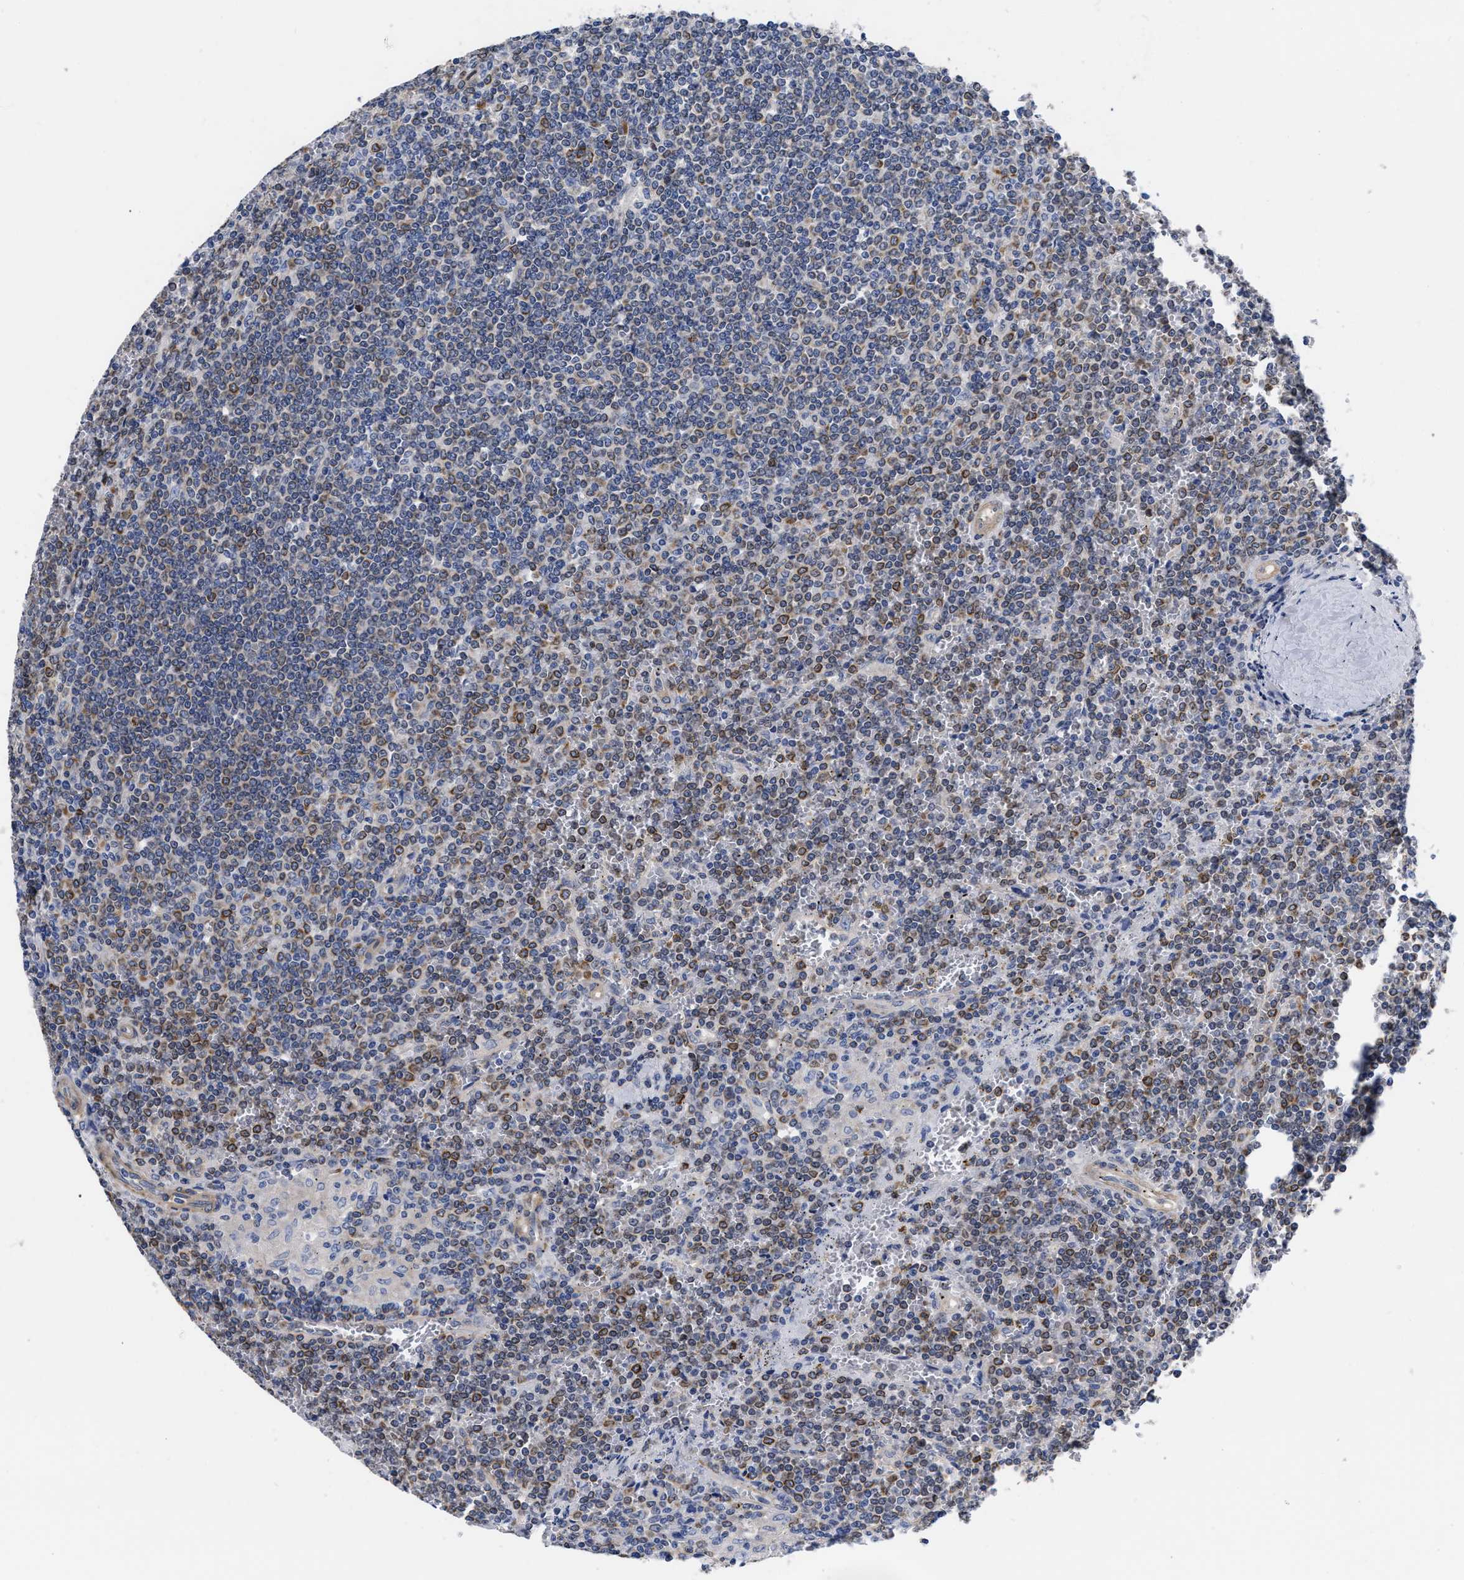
{"staining": {"intensity": "moderate", "quantity": "<25%", "location": "cytoplasmic/membranous"}, "tissue": "lymphoma", "cell_type": "Tumor cells", "image_type": "cancer", "snomed": [{"axis": "morphology", "description": "Malignant lymphoma, non-Hodgkin's type, Low grade"}, {"axis": "topography", "description": "Spleen"}], "caption": "Lymphoma stained with IHC shows moderate cytoplasmic/membranous expression in about <25% of tumor cells.", "gene": "IRAG2", "patient": {"sex": "female", "age": 19}}